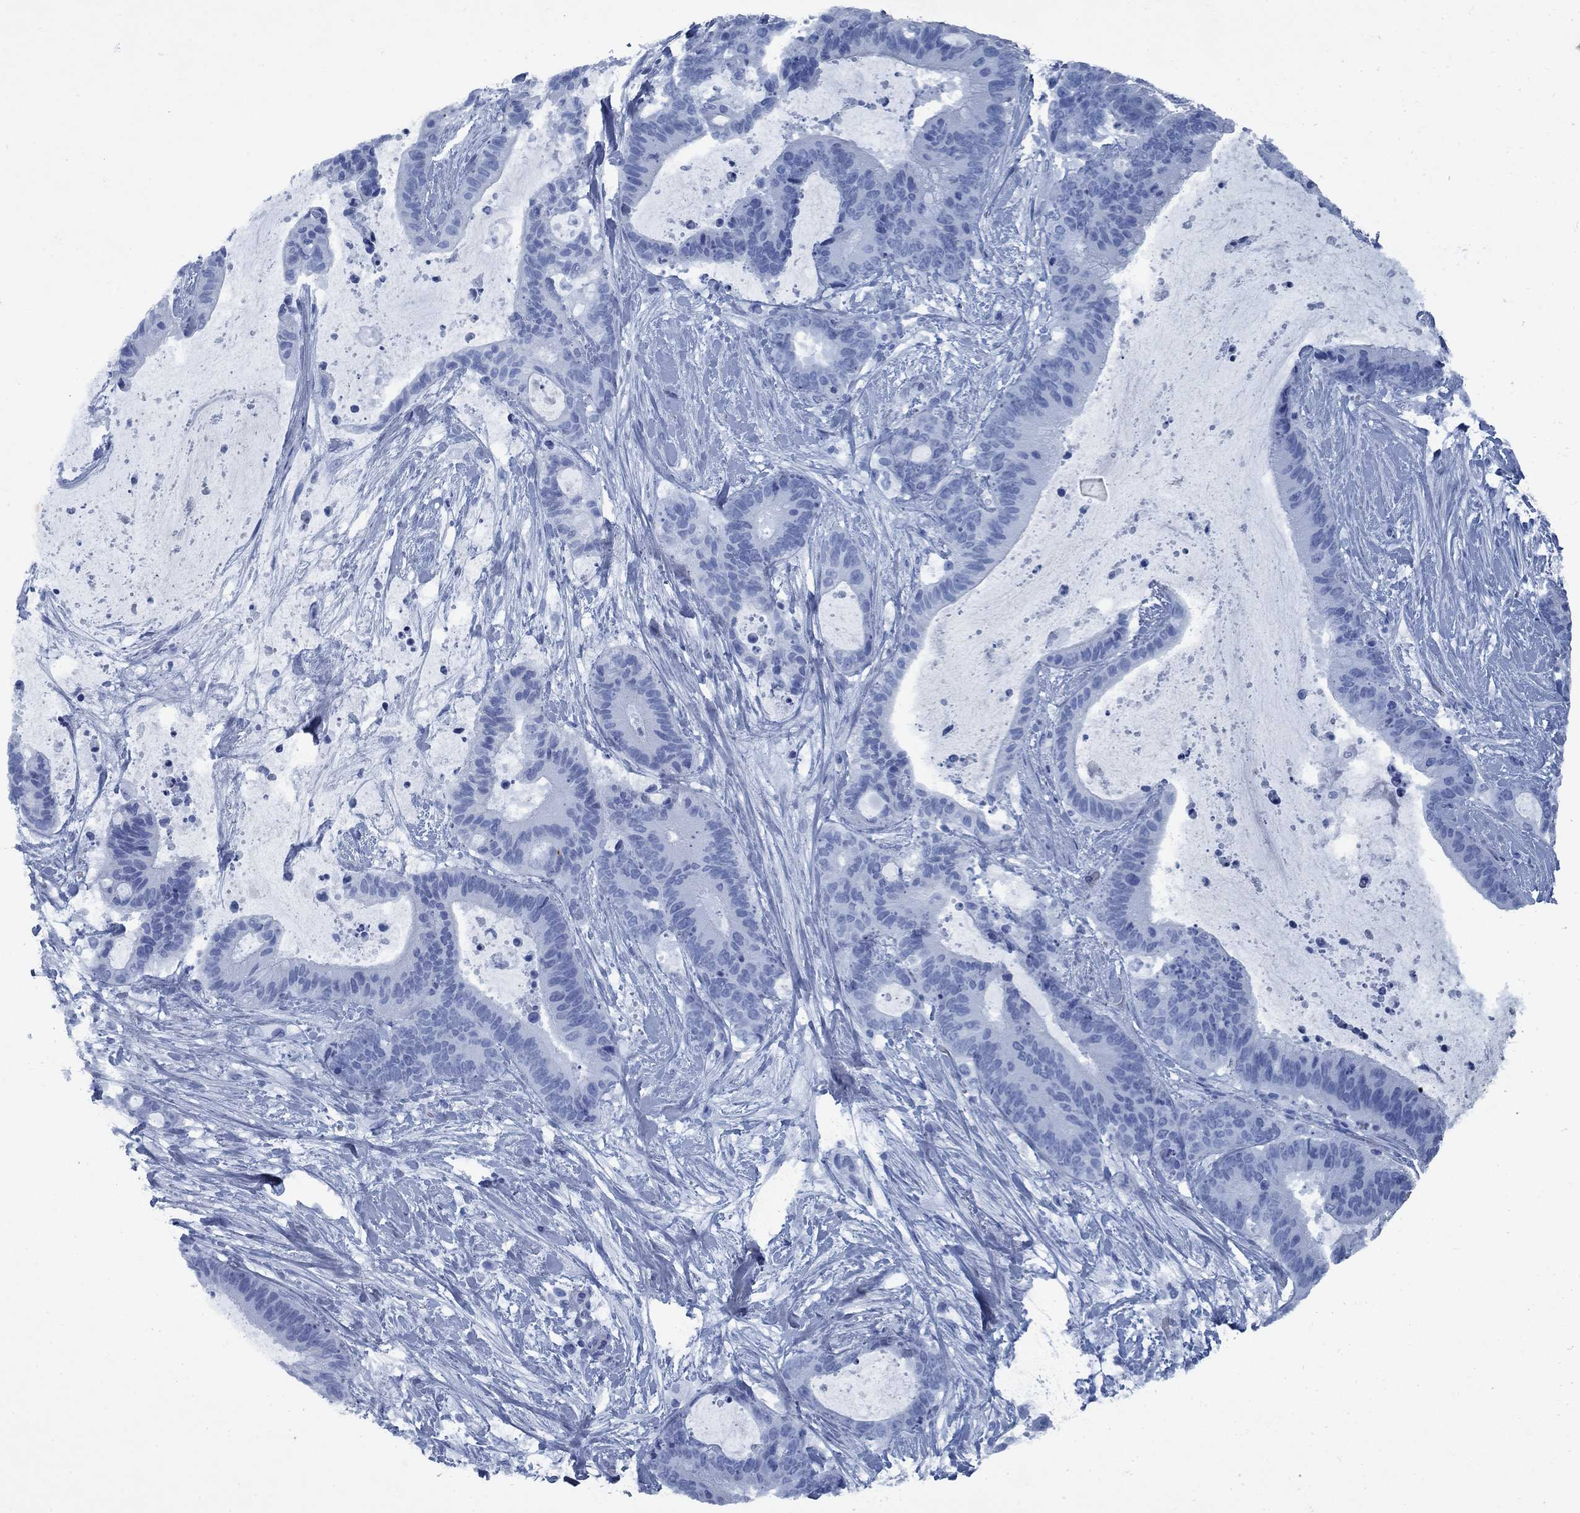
{"staining": {"intensity": "negative", "quantity": "none", "location": "none"}, "tissue": "liver cancer", "cell_type": "Tumor cells", "image_type": "cancer", "snomed": [{"axis": "morphology", "description": "Cholangiocarcinoma"}, {"axis": "topography", "description": "Liver"}], "caption": "Tumor cells are negative for protein expression in human liver cancer.", "gene": "PNMA8A", "patient": {"sex": "female", "age": 73}}